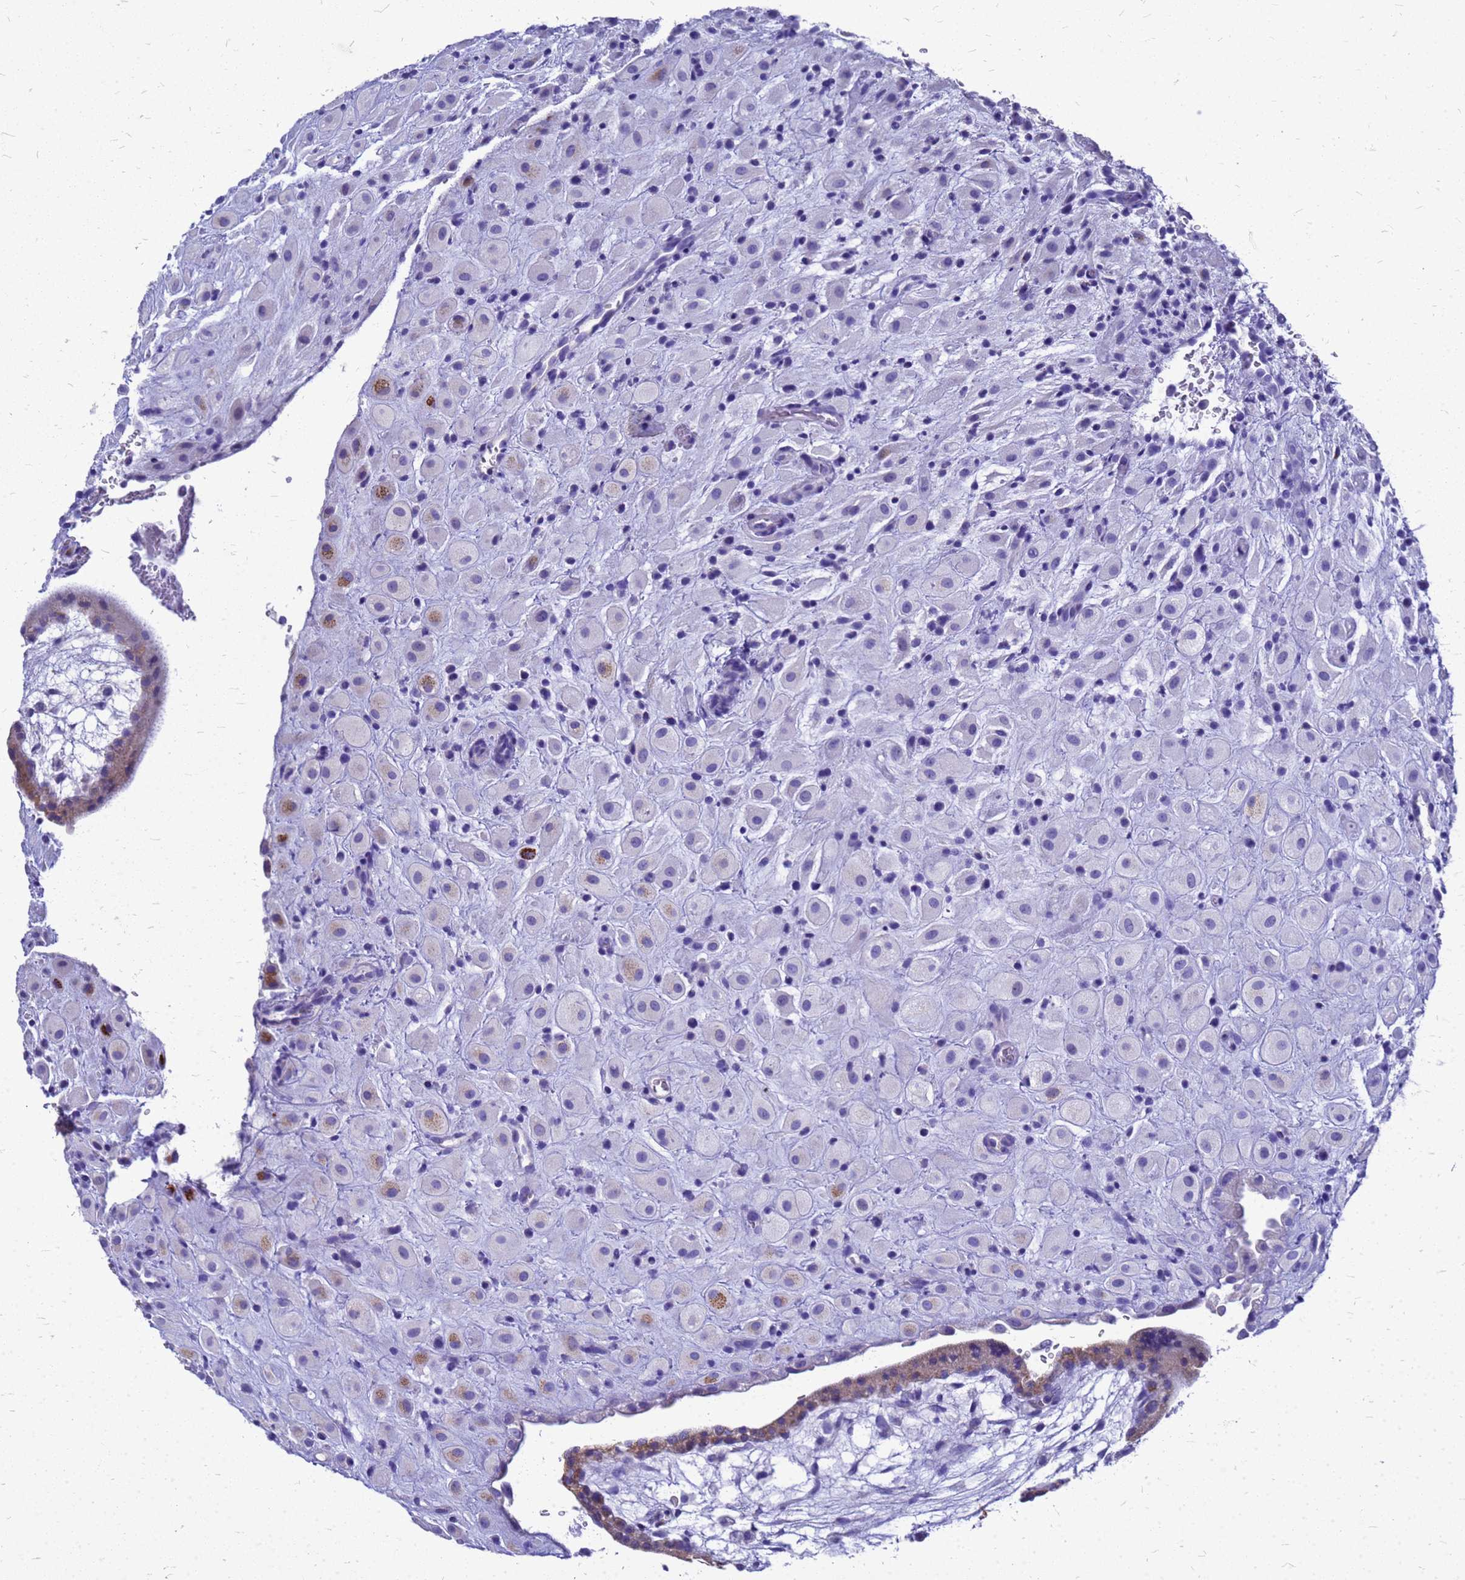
{"staining": {"intensity": "moderate", "quantity": "<25%", "location": "cytoplasmic/membranous"}, "tissue": "placenta", "cell_type": "Decidual cells", "image_type": "normal", "snomed": [{"axis": "morphology", "description": "Normal tissue, NOS"}, {"axis": "topography", "description": "Placenta"}], "caption": "Placenta stained for a protein exhibits moderate cytoplasmic/membranous positivity in decidual cells. The staining was performed using DAB (3,3'-diaminobenzidine) to visualize the protein expression in brown, while the nuclei were stained in blue with hematoxylin (Magnification: 20x).", "gene": "OR52E2", "patient": {"sex": "female", "age": 35}}